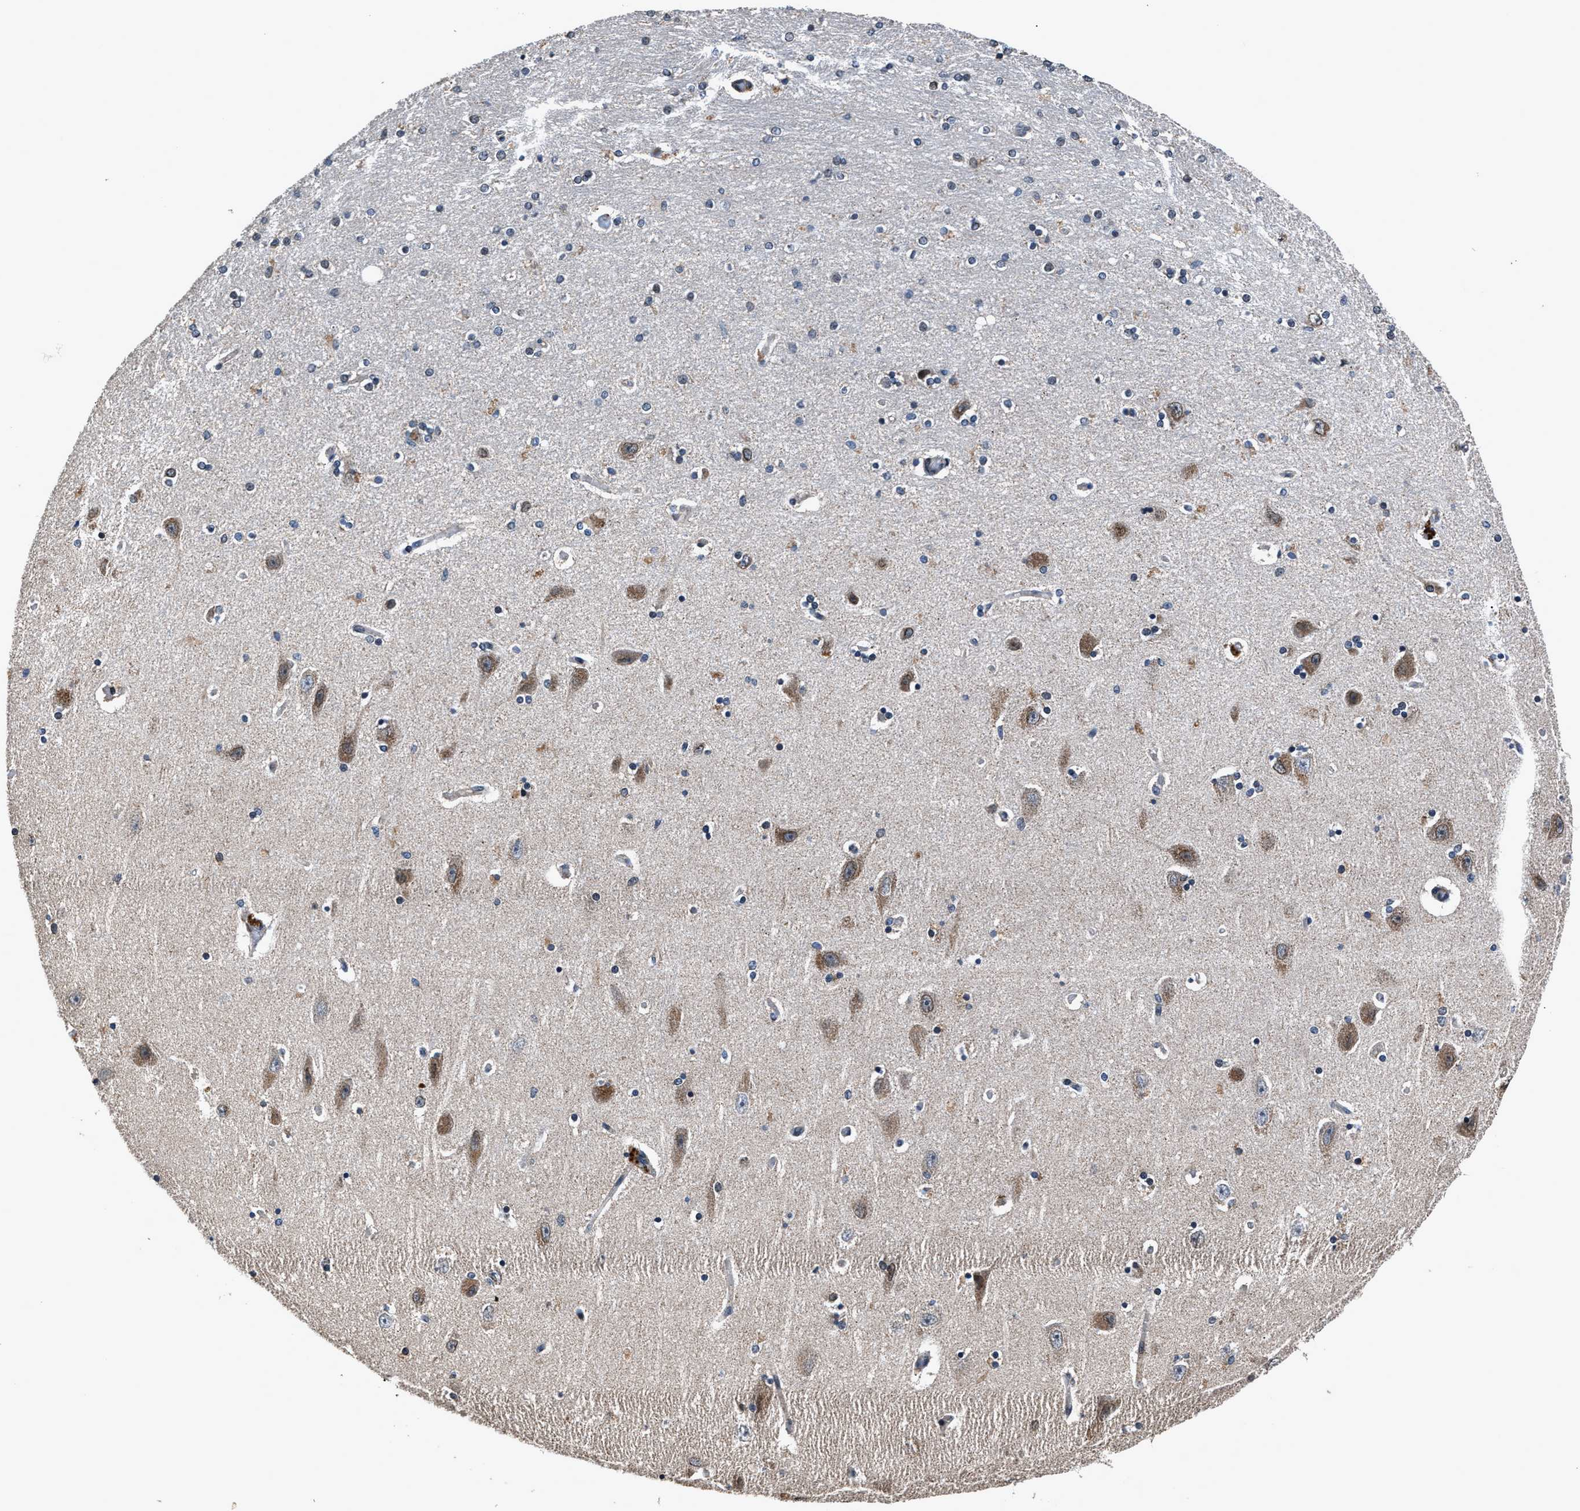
{"staining": {"intensity": "negative", "quantity": "none", "location": "none"}, "tissue": "hippocampus", "cell_type": "Glial cells", "image_type": "normal", "snomed": [{"axis": "morphology", "description": "Normal tissue, NOS"}, {"axis": "topography", "description": "Hippocampus"}], "caption": "Glial cells are negative for protein expression in normal human hippocampus.", "gene": "TNRC18", "patient": {"sex": "female", "age": 54}}